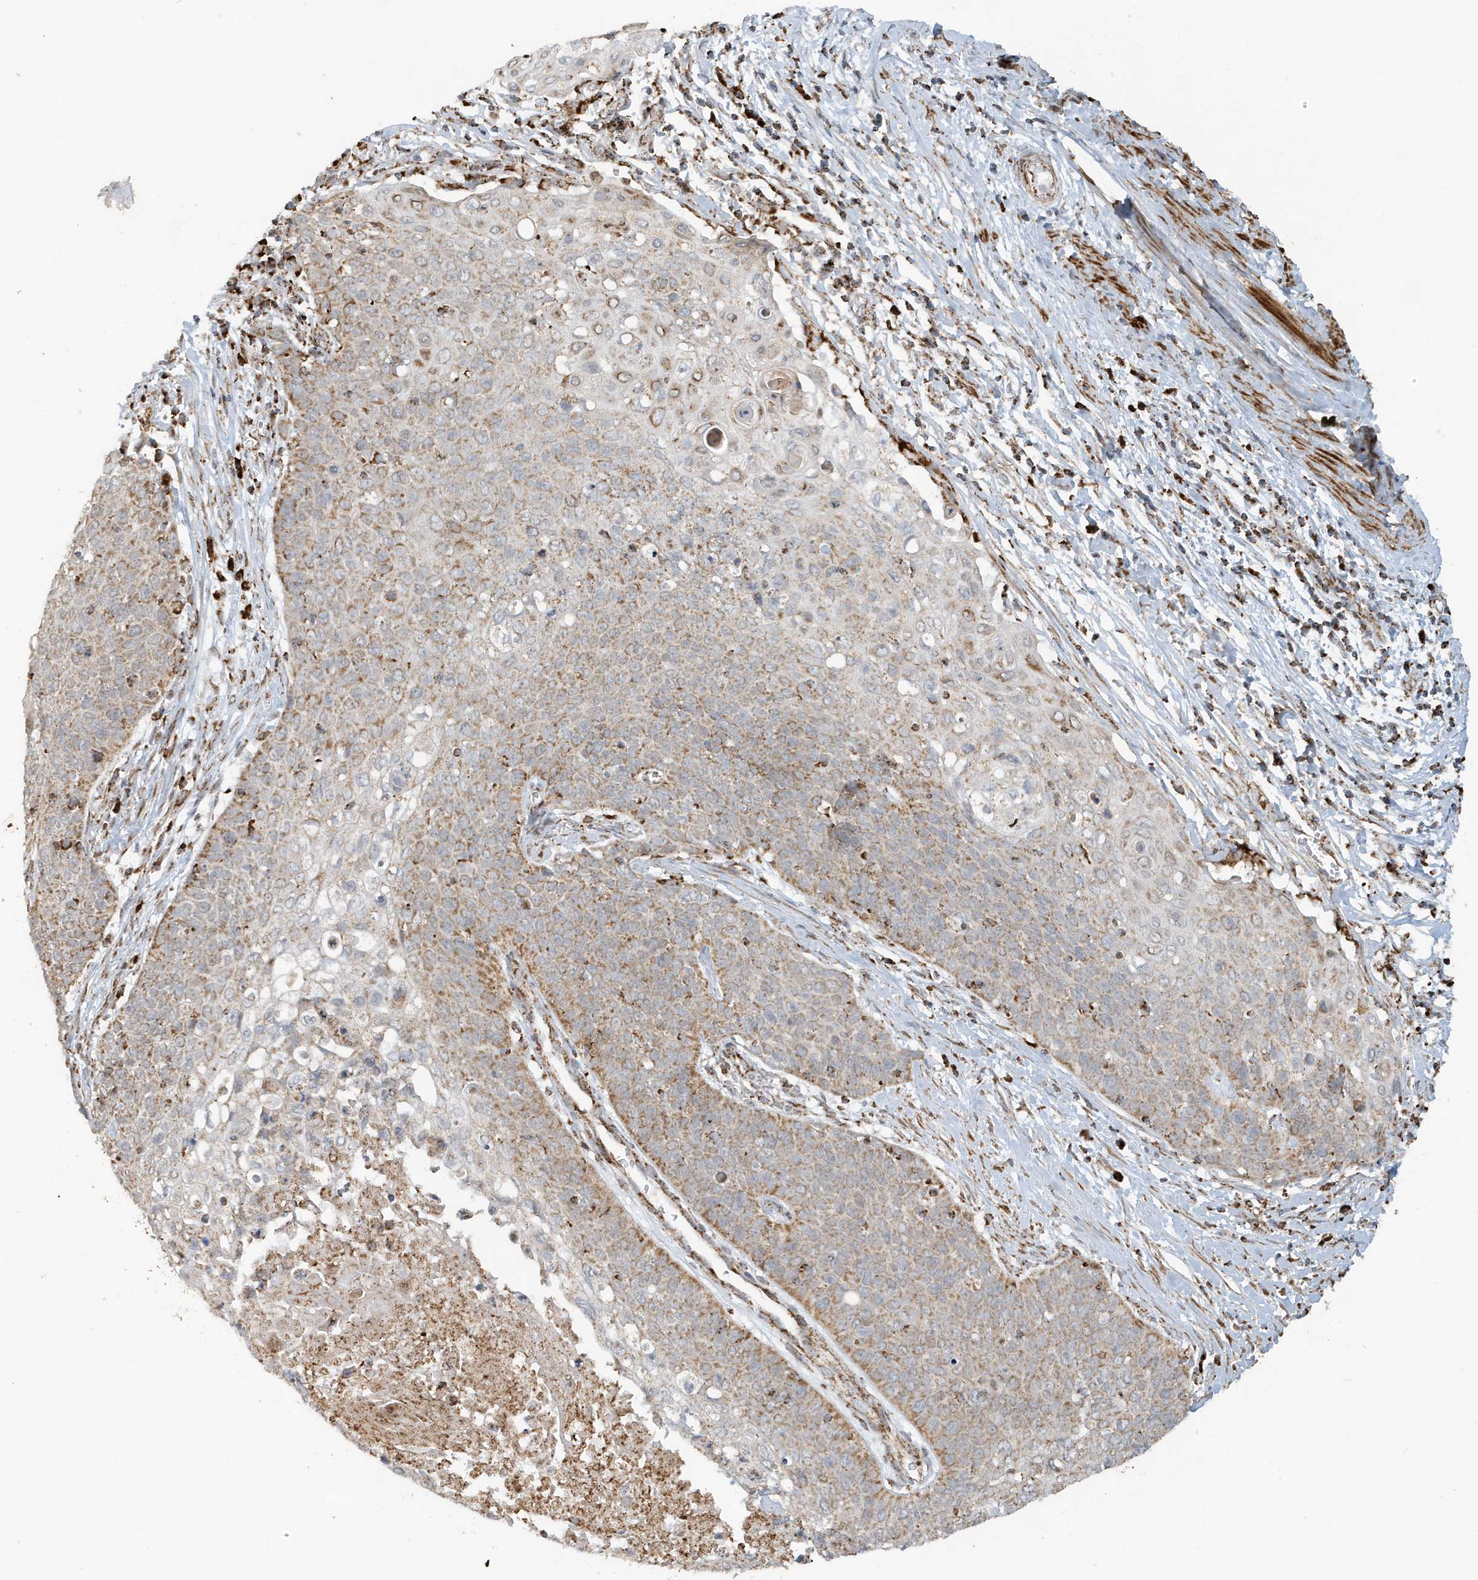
{"staining": {"intensity": "moderate", "quantity": ">75%", "location": "cytoplasmic/membranous"}, "tissue": "cervical cancer", "cell_type": "Tumor cells", "image_type": "cancer", "snomed": [{"axis": "morphology", "description": "Squamous cell carcinoma, NOS"}, {"axis": "topography", "description": "Cervix"}], "caption": "Immunohistochemistry photomicrograph of neoplastic tissue: human cervical cancer (squamous cell carcinoma) stained using immunohistochemistry (IHC) displays medium levels of moderate protein expression localized specifically in the cytoplasmic/membranous of tumor cells, appearing as a cytoplasmic/membranous brown color.", "gene": "MAN1A1", "patient": {"sex": "female", "age": 39}}